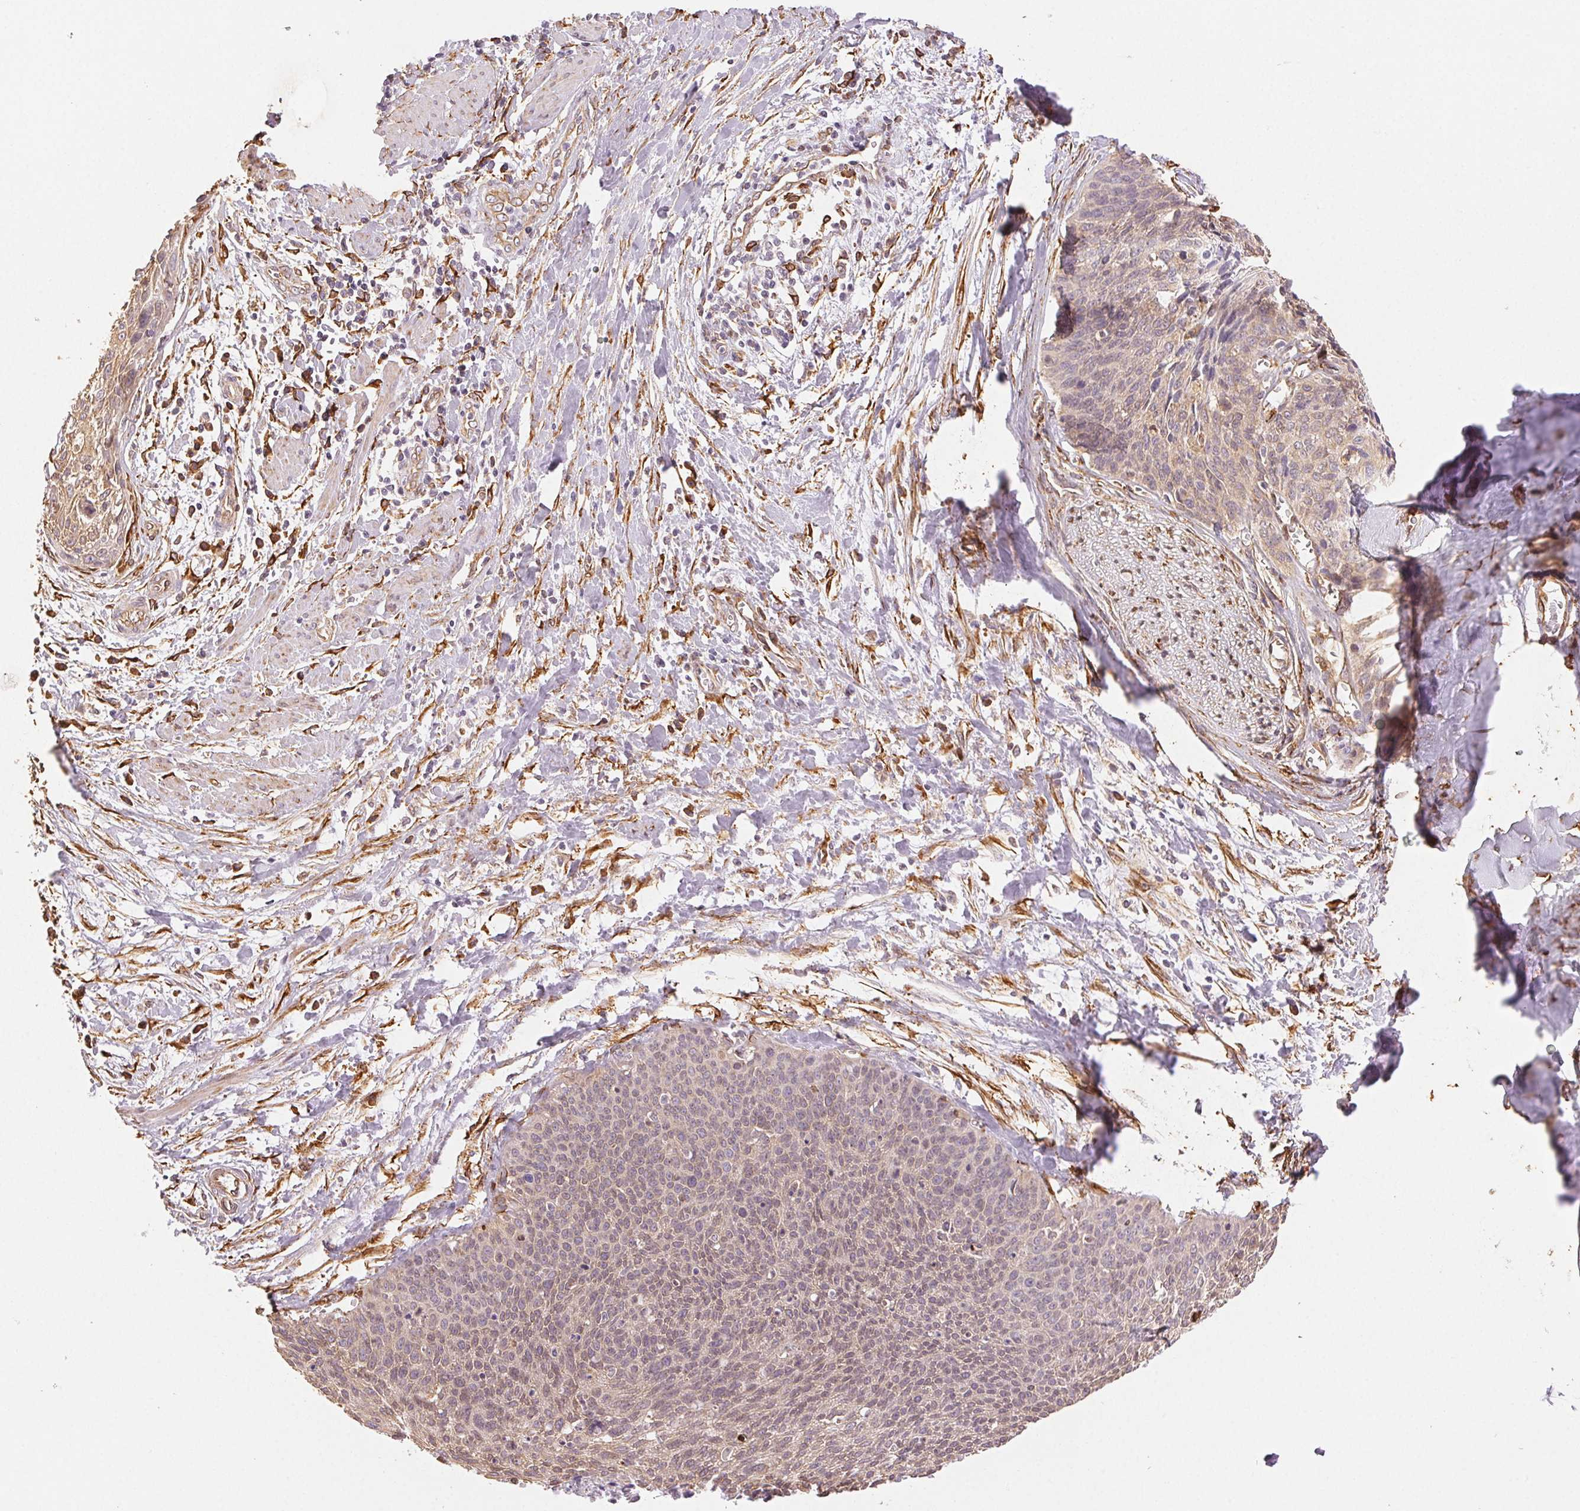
{"staining": {"intensity": "negative", "quantity": "none", "location": "none"}, "tissue": "cervical cancer", "cell_type": "Tumor cells", "image_type": "cancer", "snomed": [{"axis": "morphology", "description": "Squamous cell carcinoma, NOS"}, {"axis": "topography", "description": "Cervix"}], "caption": "This is an immunohistochemistry micrograph of human cervical cancer. There is no positivity in tumor cells.", "gene": "RCN3", "patient": {"sex": "female", "age": 55}}